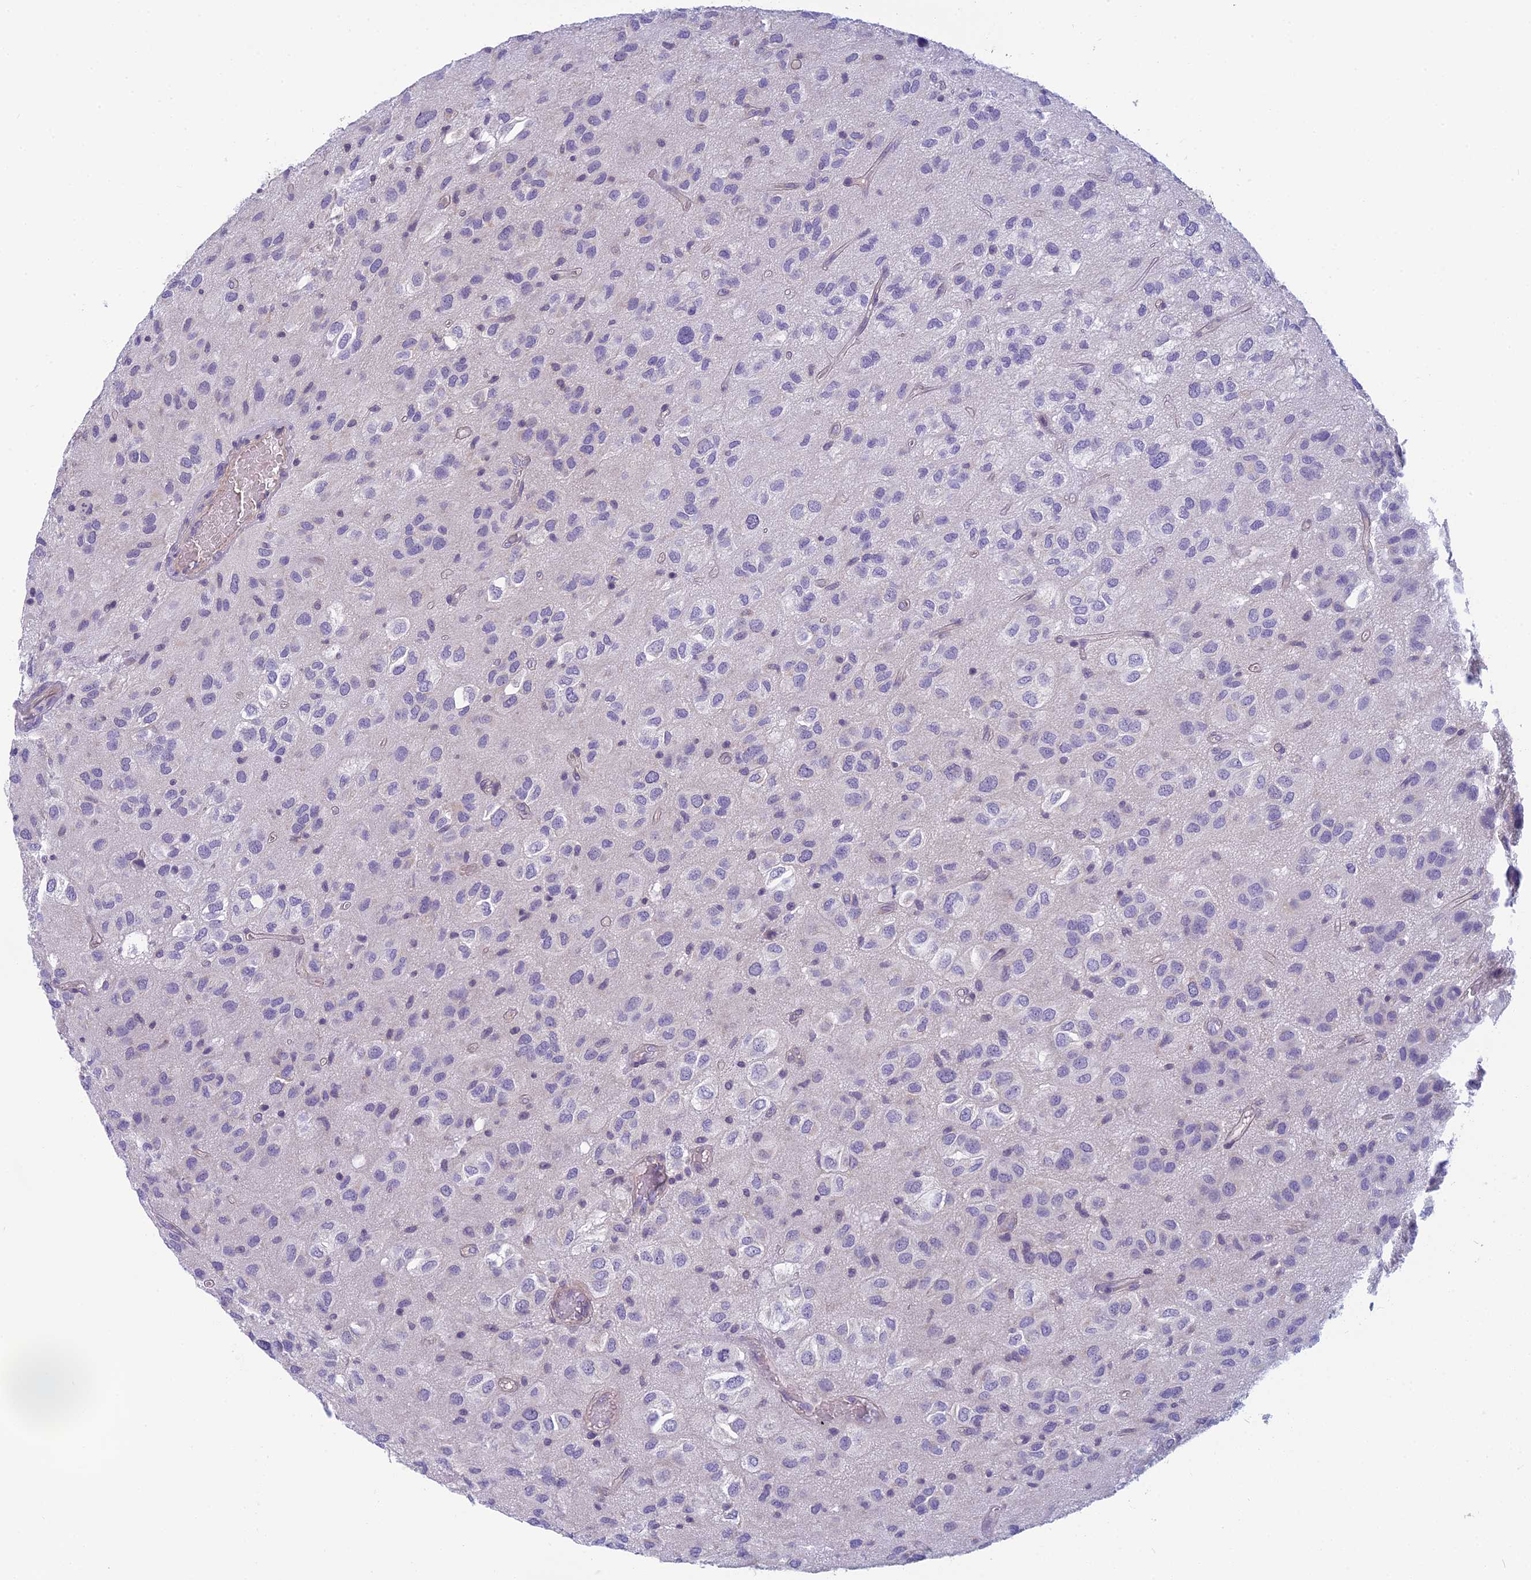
{"staining": {"intensity": "negative", "quantity": "none", "location": "none"}, "tissue": "glioma", "cell_type": "Tumor cells", "image_type": "cancer", "snomed": [{"axis": "morphology", "description": "Glioma, malignant, Low grade"}, {"axis": "topography", "description": "Brain"}], "caption": "Tumor cells are negative for protein expression in human glioma.", "gene": "RBM41", "patient": {"sex": "male", "age": 66}}